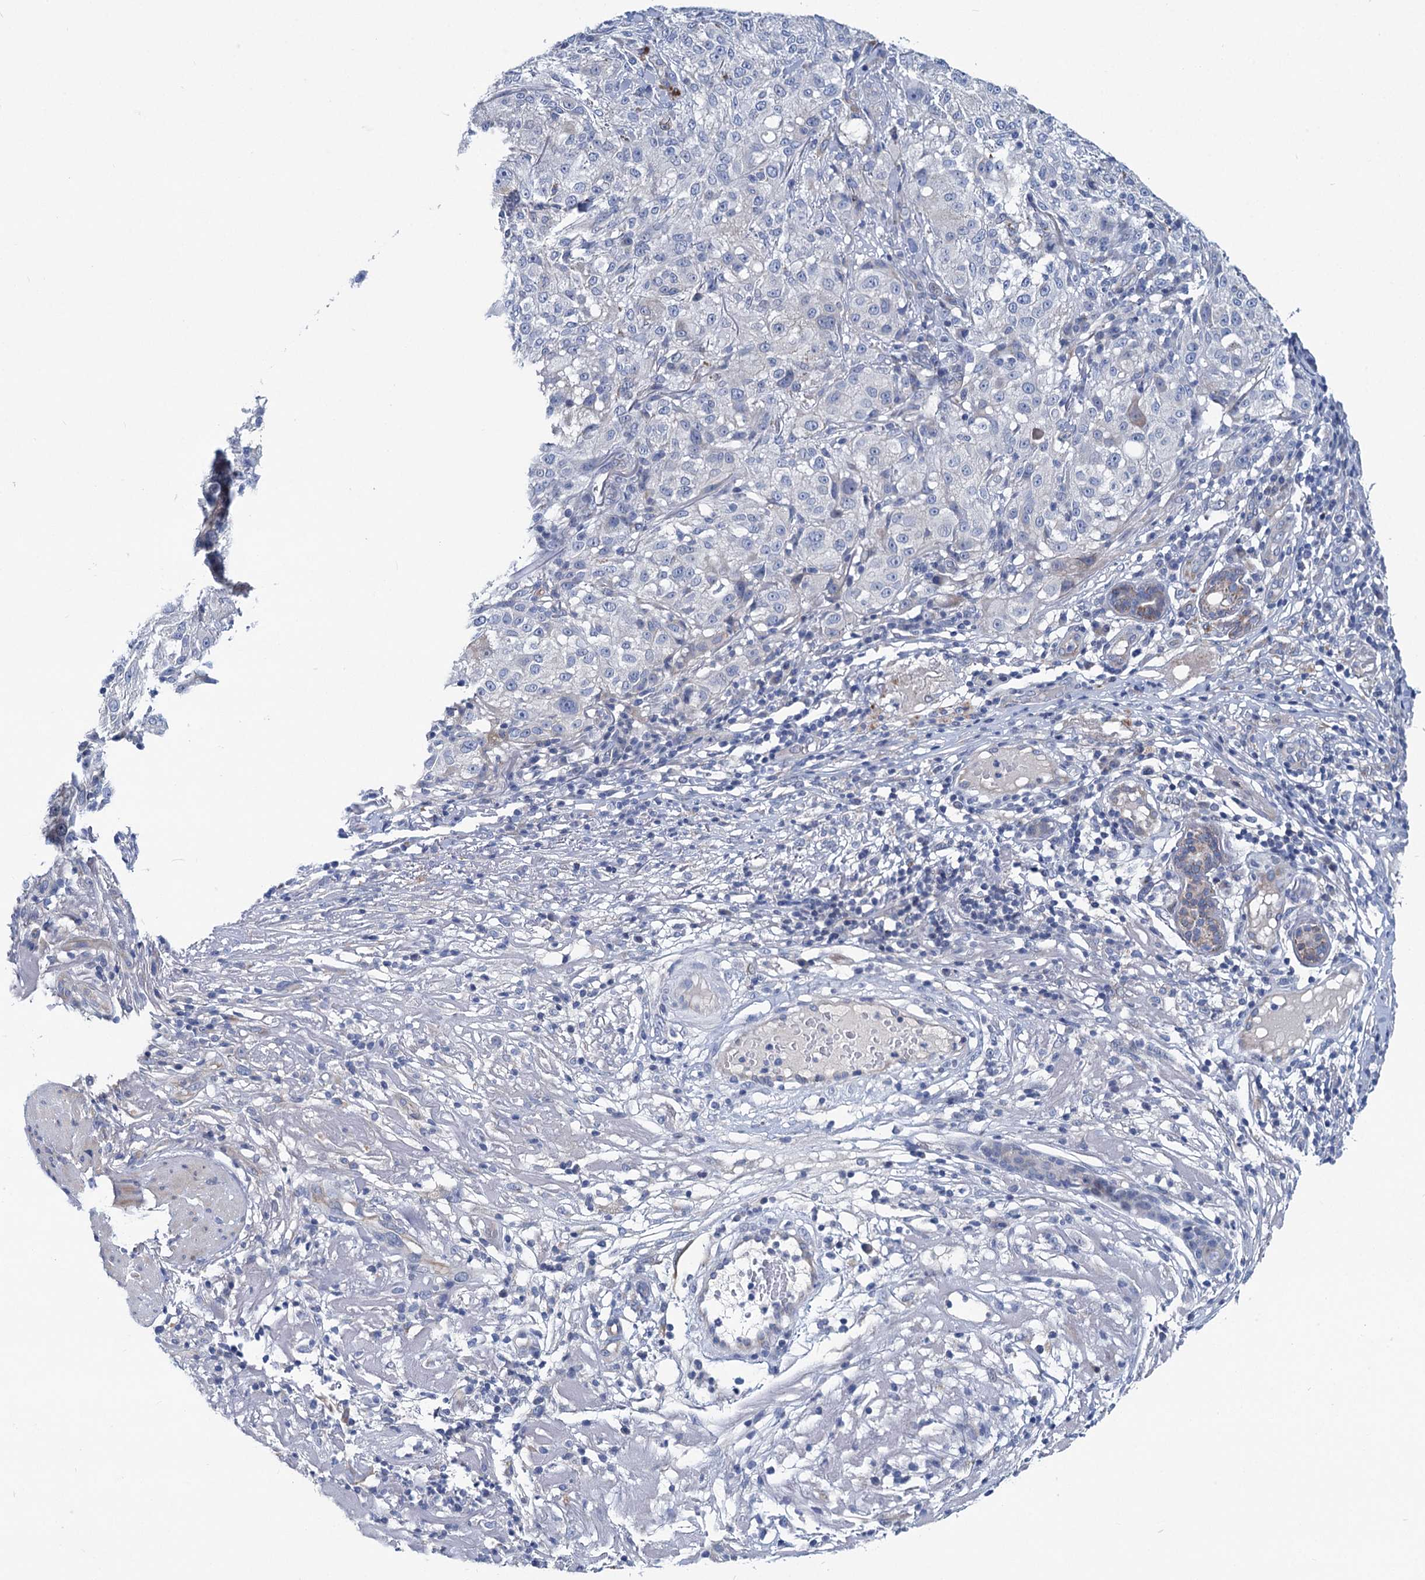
{"staining": {"intensity": "negative", "quantity": "none", "location": "none"}, "tissue": "melanoma", "cell_type": "Tumor cells", "image_type": "cancer", "snomed": [{"axis": "morphology", "description": "Necrosis, NOS"}, {"axis": "morphology", "description": "Malignant melanoma, NOS"}, {"axis": "topography", "description": "Skin"}], "caption": "IHC photomicrograph of neoplastic tissue: malignant melanoma stained with DAB reveals no significant protein positivity in tumor cells. (Brightfield microscopy of DAB immunohistochemistry at high magnification).", "gene": "CHDH", "patient": {"sex": "female", "age": 87}}